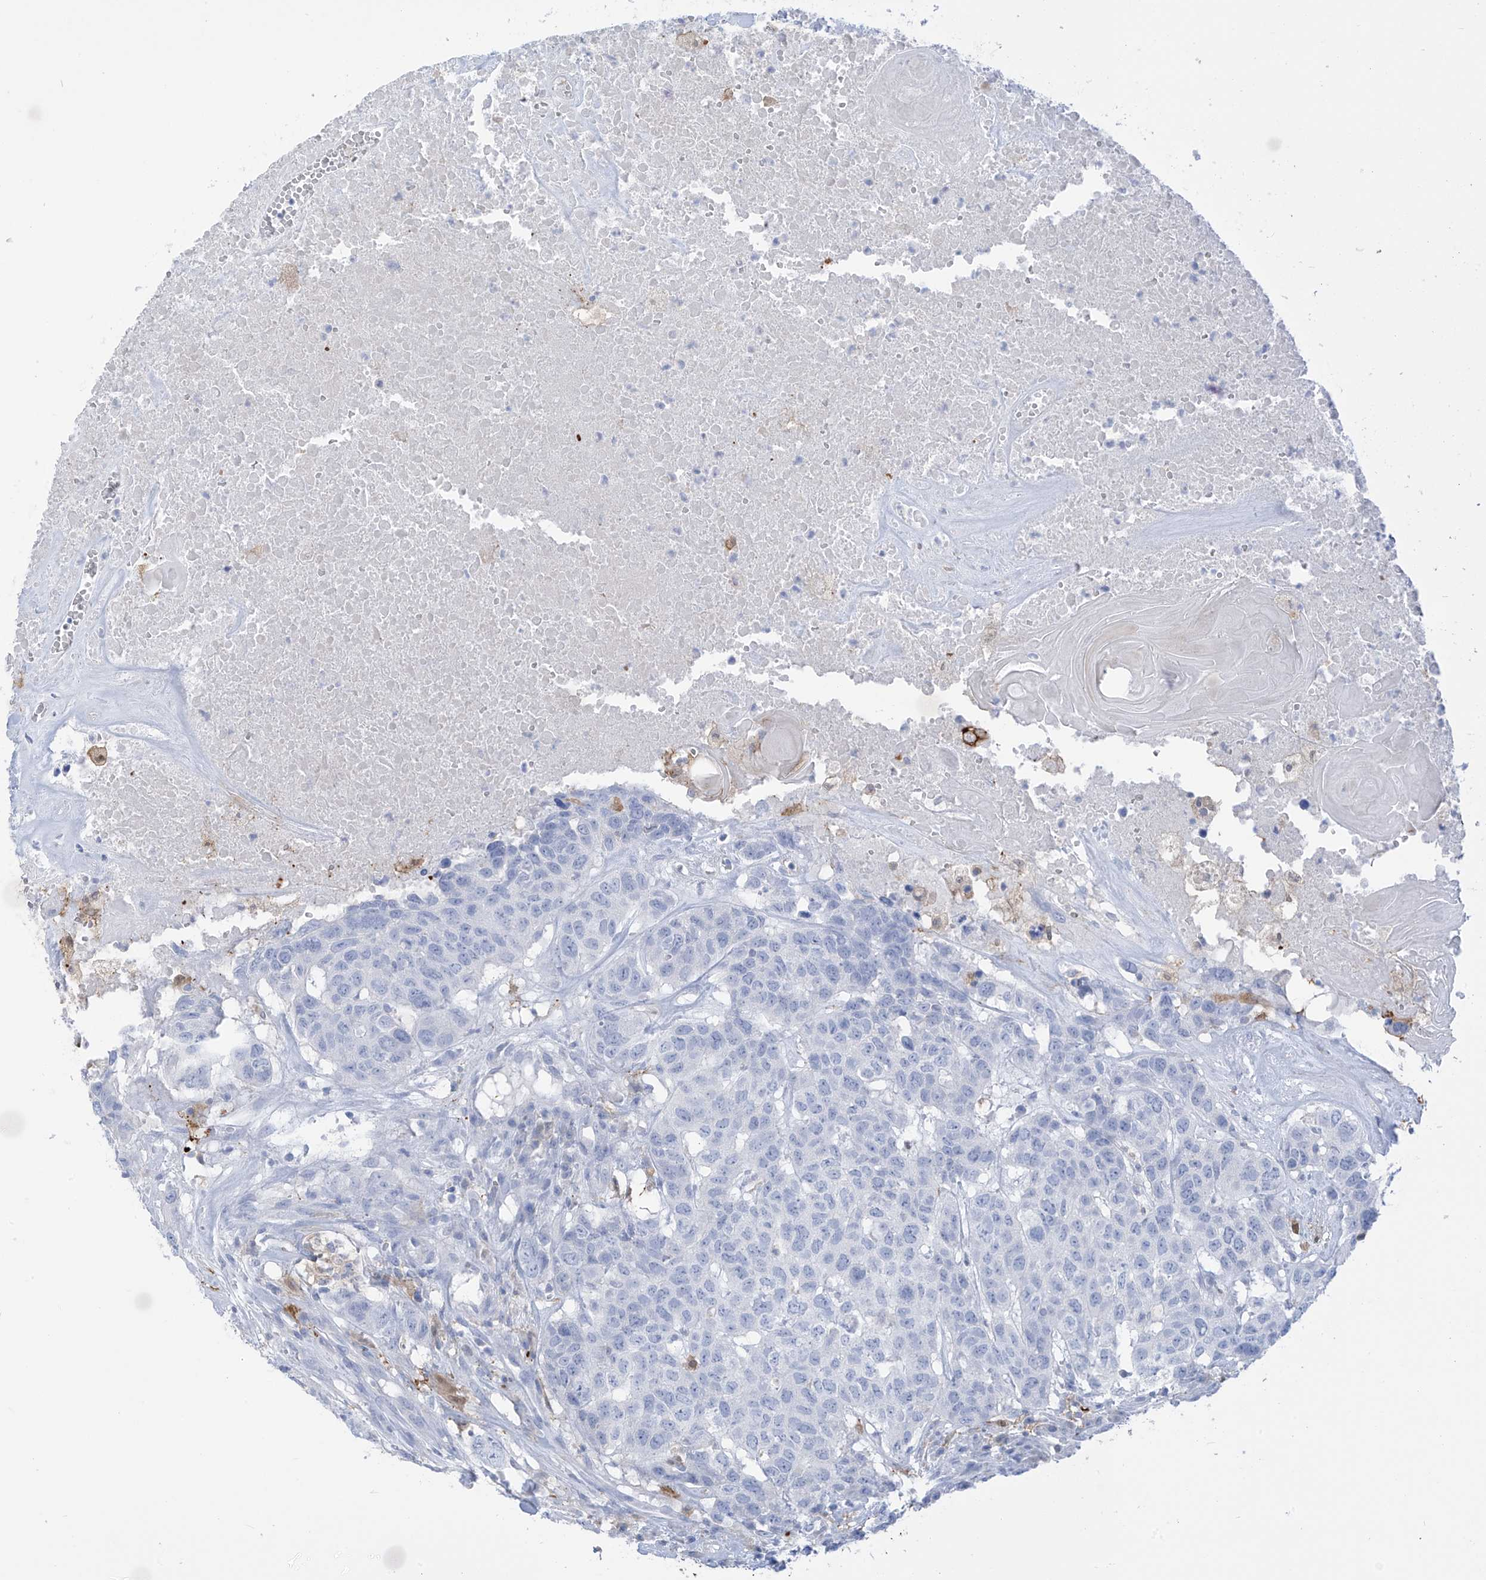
{"staining": {"intensity": "negative", "quantity": "none", "location": "none"}, "tissue": "head and neck cancer", "cell_type": "Tumor cells", "image_type": "cancer", "snomed": [{"axis": "morphology", "description": "Squamous cell carcinoma, NOS"}, {"axis": "topography", "description": "Head-Neck"}], "caption": "Squamous cell carcinoma (head and neck) stained for a protein using immunohistochemistry shows no positivity tumor cells.", "gene": "TRMT2B", "patient": {"sex": "male", "age": 66}}